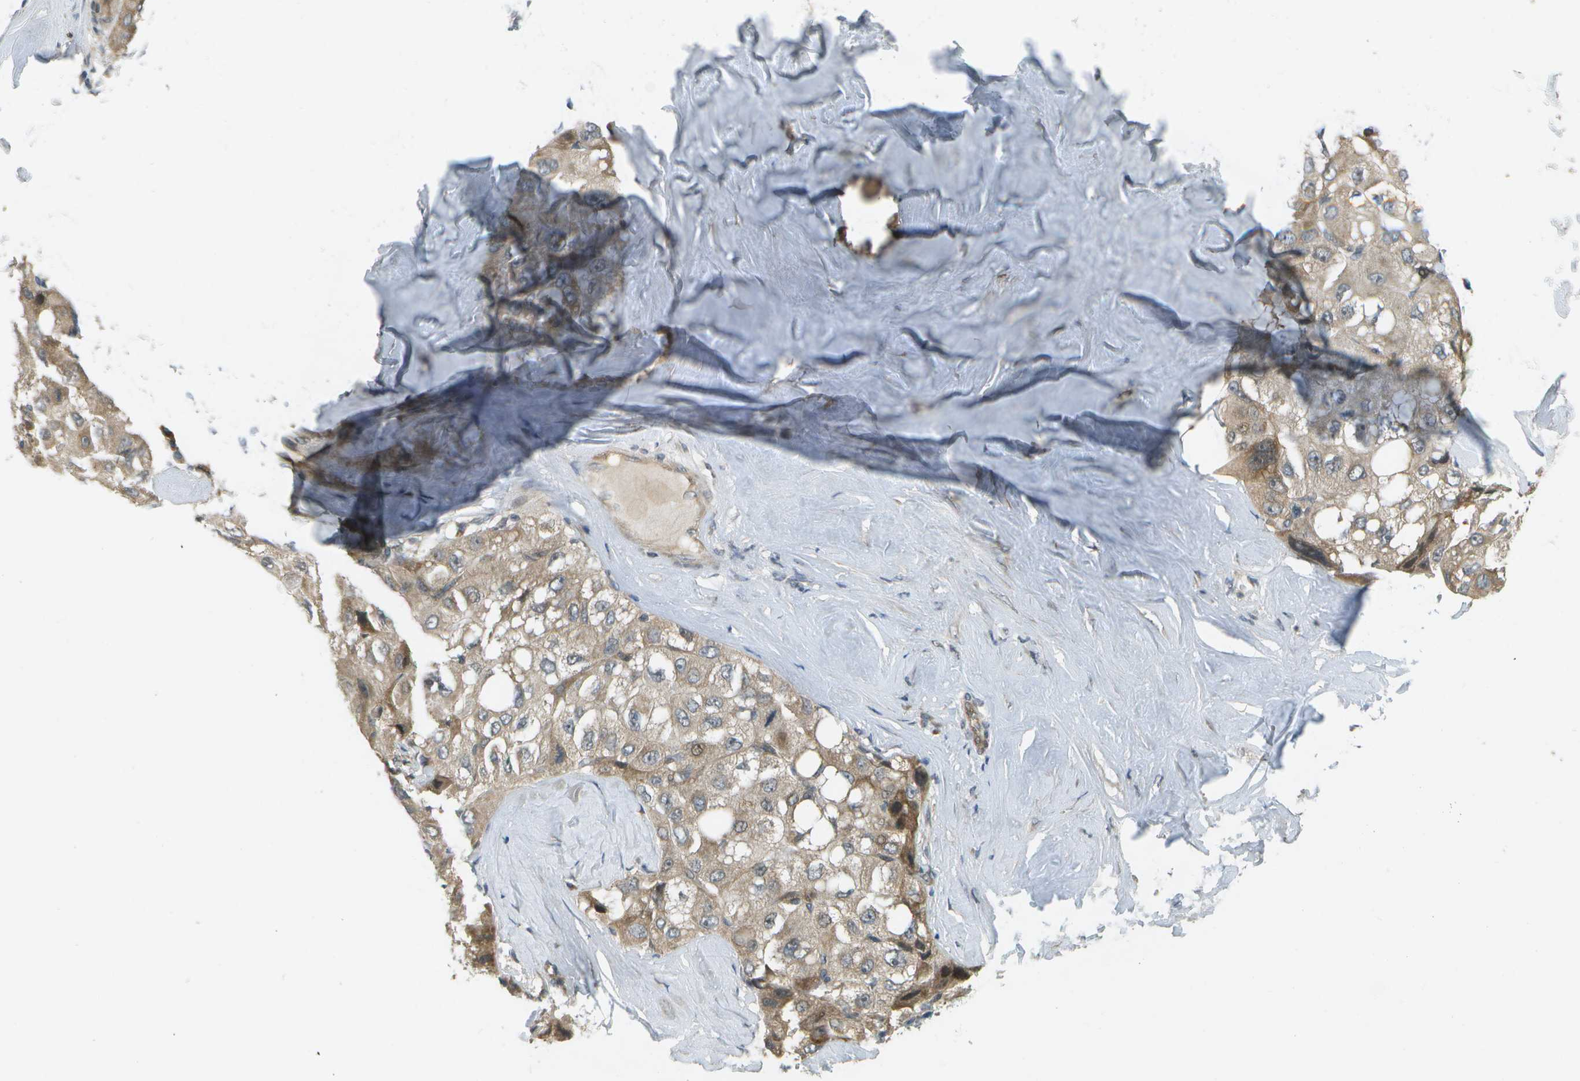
{"staining": {"intensity": "weak", "quantity": "25%-75%", "location": "cytoplasmic/membranous"}, "tissue": "liver cancer", "cell_type": "Tumor cells", "image_type": "cancer", "snomed": [{"axis": "morphology", "description": "Carcinoma, Hepatocellular, NOS"}, {"axis": "topography", "description": "Liver"}], "caption": "Tumor cells display weak cytoplasmic/membranous expression in about 25%-75% of cells in hepatocellular carcinoma (liver). (DAB IHC, brown staining for protein, blue staining for nuclei).", "gene": "WNK2", "patient": {"sex": "male", "age": 80}}